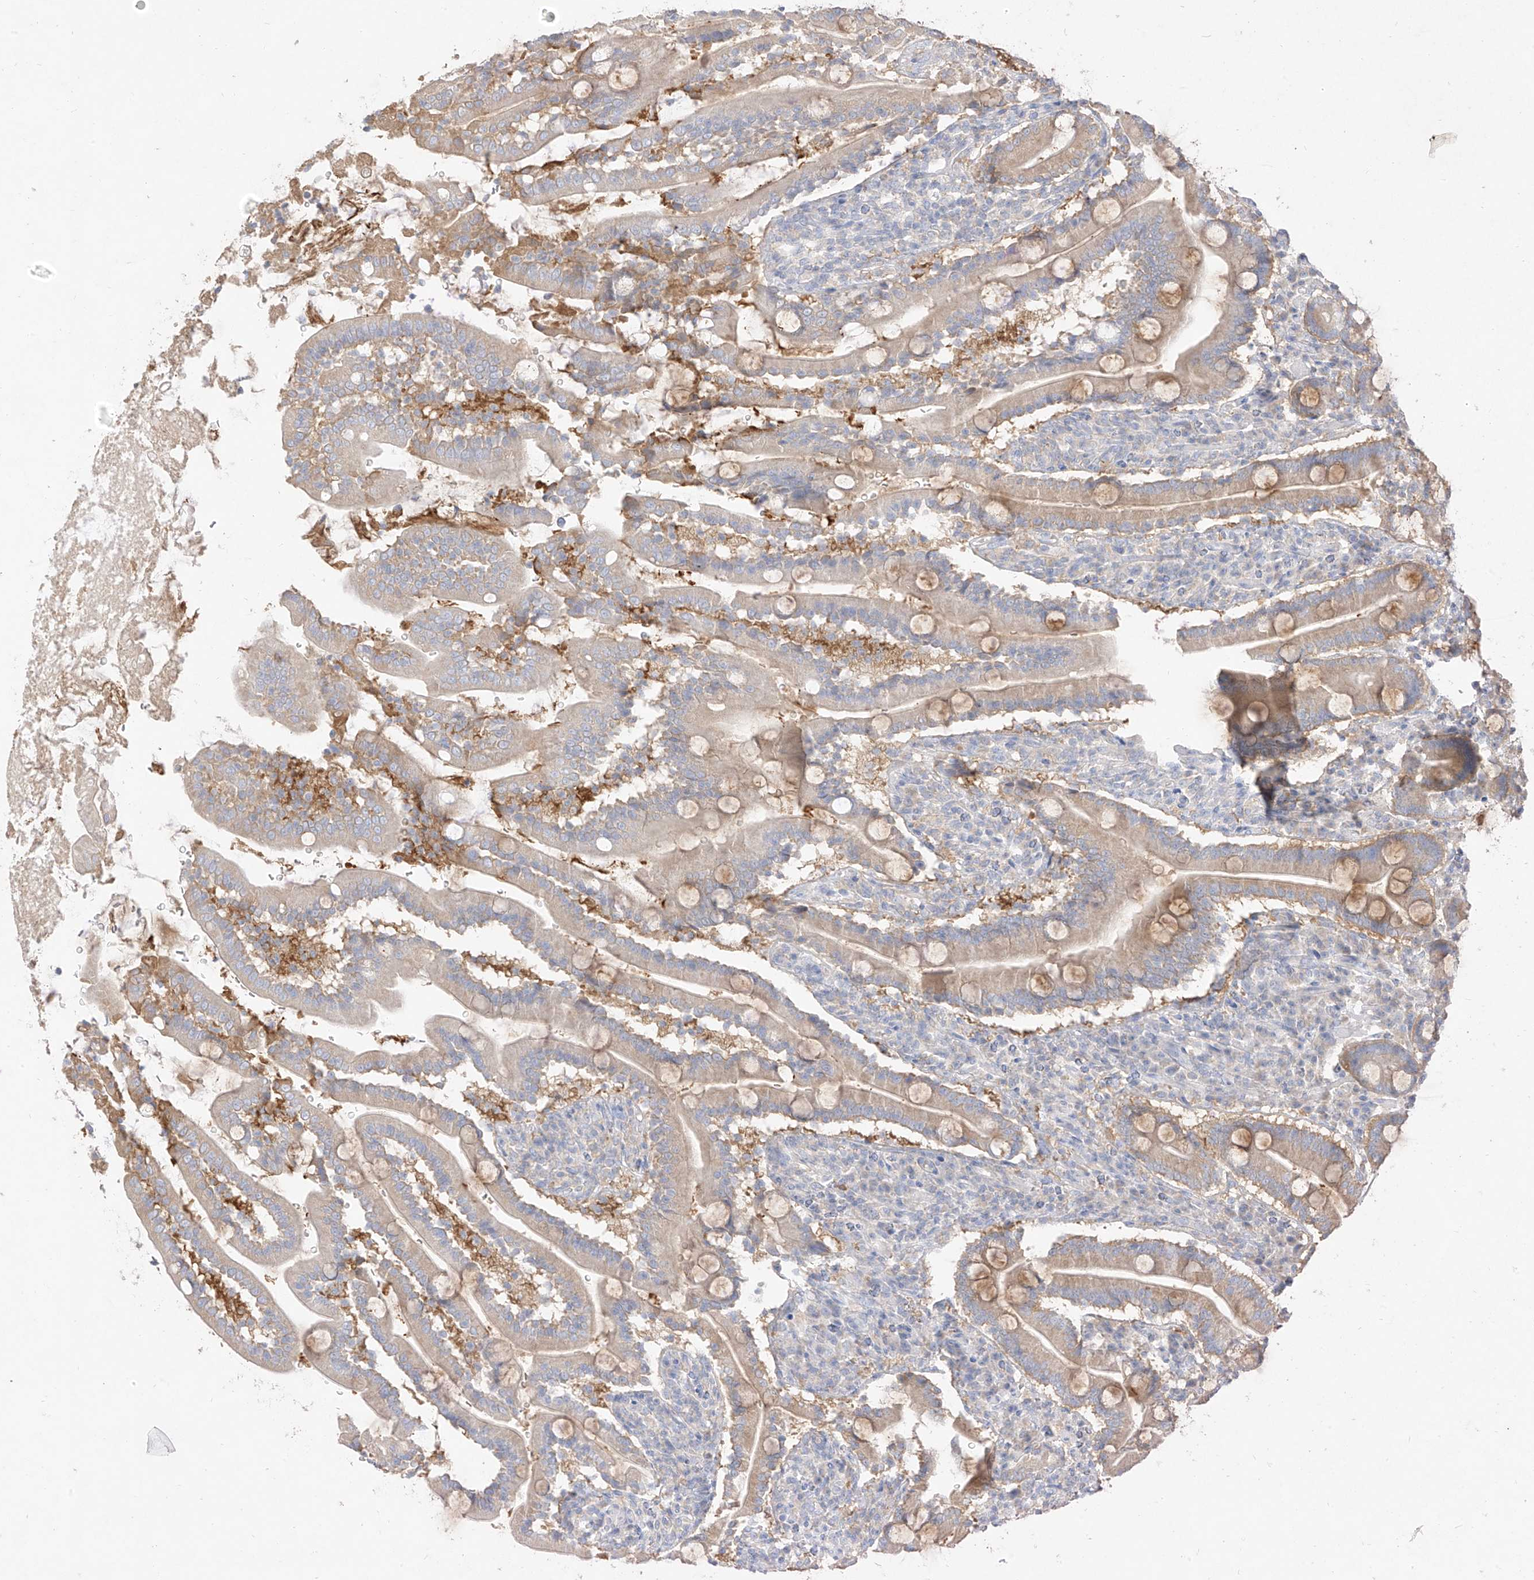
{"staining": {"intensity": "negative", "quantity": "none", "location": "none"}, "tissue": "duodenum", "cell_type": "Glandular cells", "image_type": "normal", "snomed": [{"axis": "morphology", "description": "Normal tissue, NOS"}, {"axis": "topography", "description": "Duodenum"}], "caption": "A high-resolution image shows immunohistochemistry (IHC) staining of benign duodenum, which reveals no significant positivity in glandular cells.", "gene": "ZZEF1", "patient": {"sex": "male", "age": 35}}